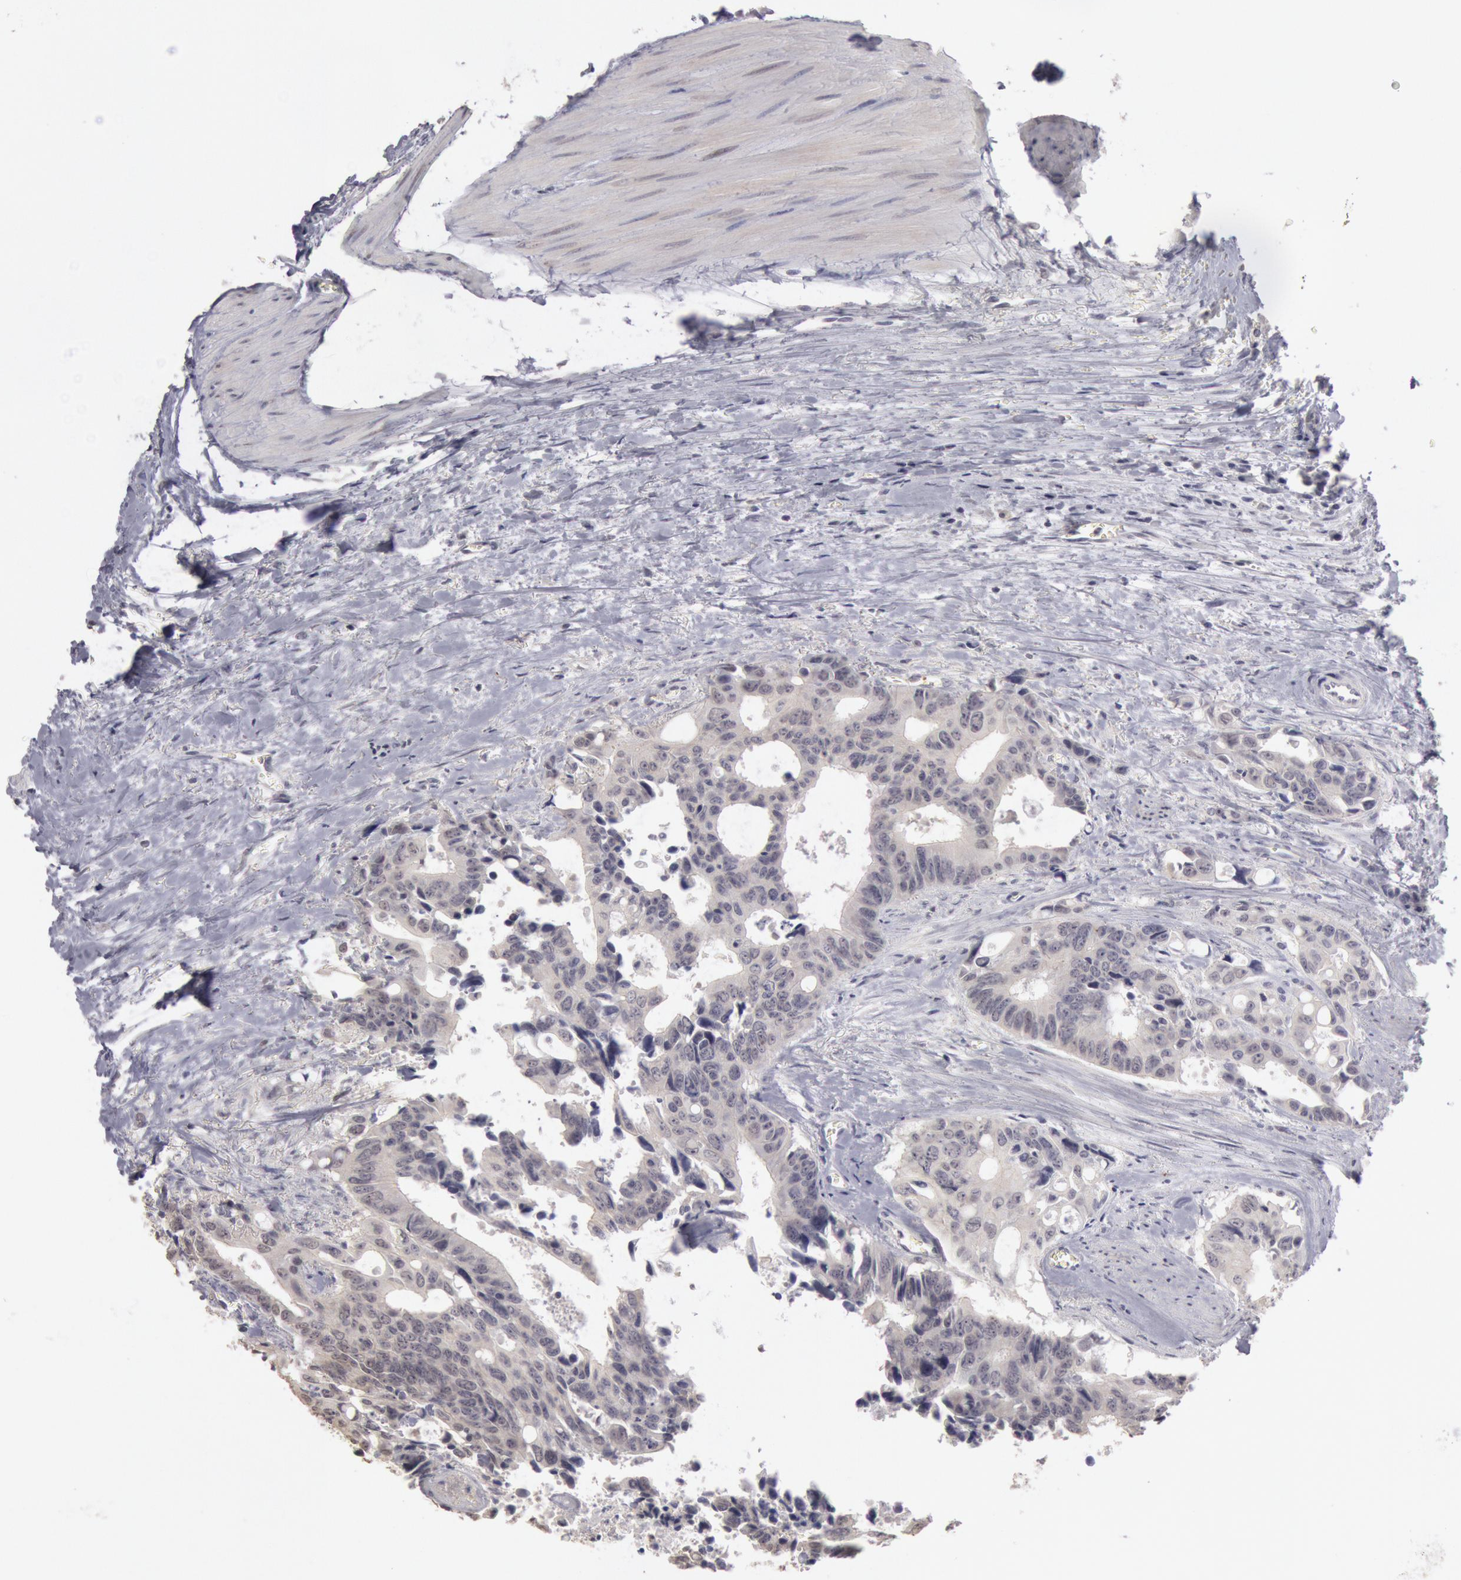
{"staining": {"intensity": "negative", "quantity": "none", "location": "none"}, "tissue": "colorectal cancer", "cell_type": "Tumor cells", "image_type": "cancer", "snomed": [{"axis": "morphology", "description": "Adenocarcinoma, NOS"}, {"axis": "topography", "description": "Rectum"}], "caption": "Immunohistochemistry micrograph of neoplastic tissue: colorectal cancer stained with DAB displays no significant protein positivity in tumor cells.", "gene": "RIMBP3C", "patient": {"sex": "male", "age": 76}}